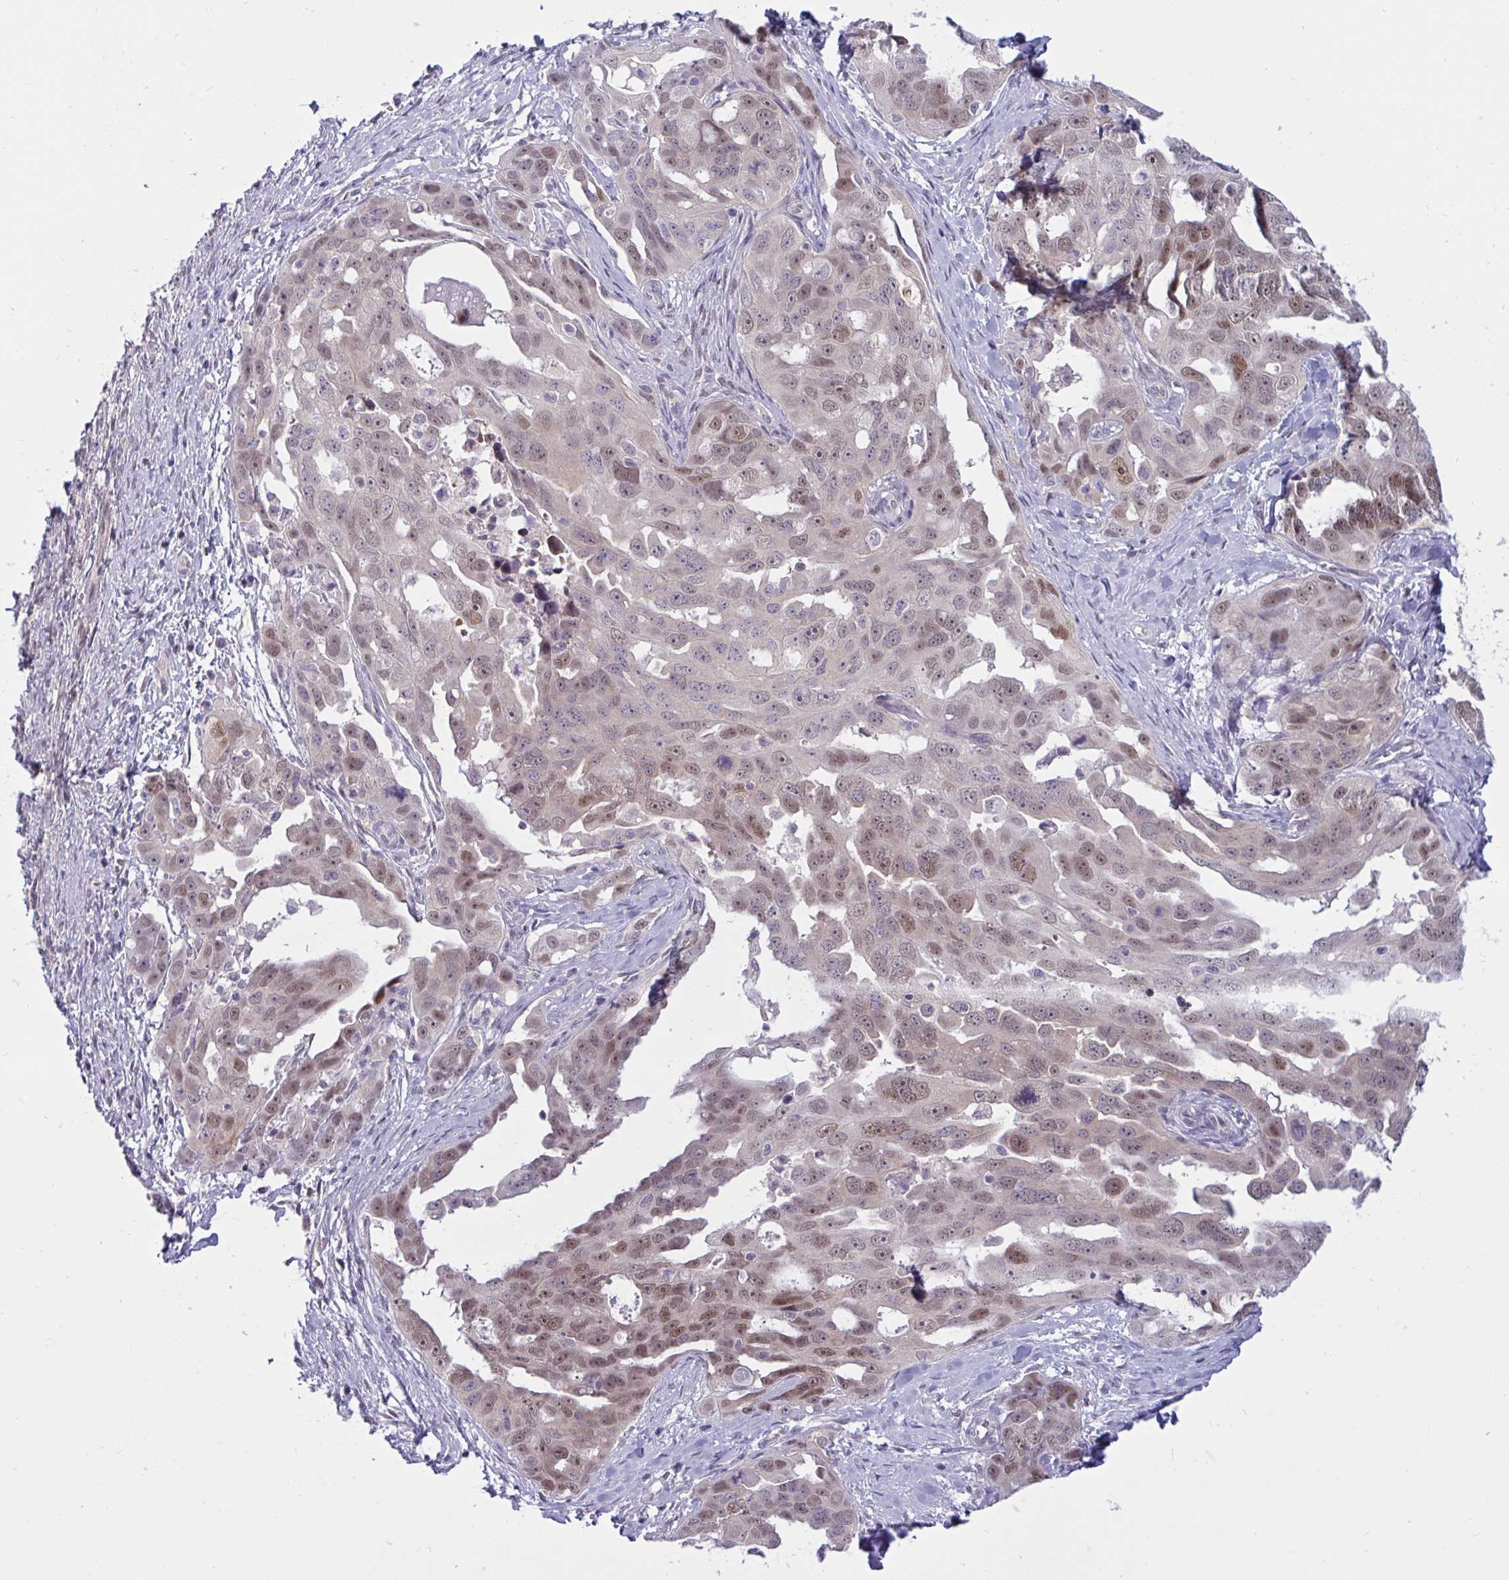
{"staining": {"intensity": "moderate", "quantity": "25%-75%", "location": "nuclear"}, "tissue": "ovarian cancer", "cell_type": "Tumor cells", "image_type": "cancer", "snomed": [{"axis": "morphology", "description": "Carcinoma, endometroid"}, {"axis": "topography", "description": "Ovary"}], "caption": "Moderate nuclear positivity for a protein is present in approximately 25%-75% of tumor cells of ovarian endometroid carcinoma using immunohistochemistry (IHC).", "gene": "TSN", "patient": {"sex": "female", "age": 70}}